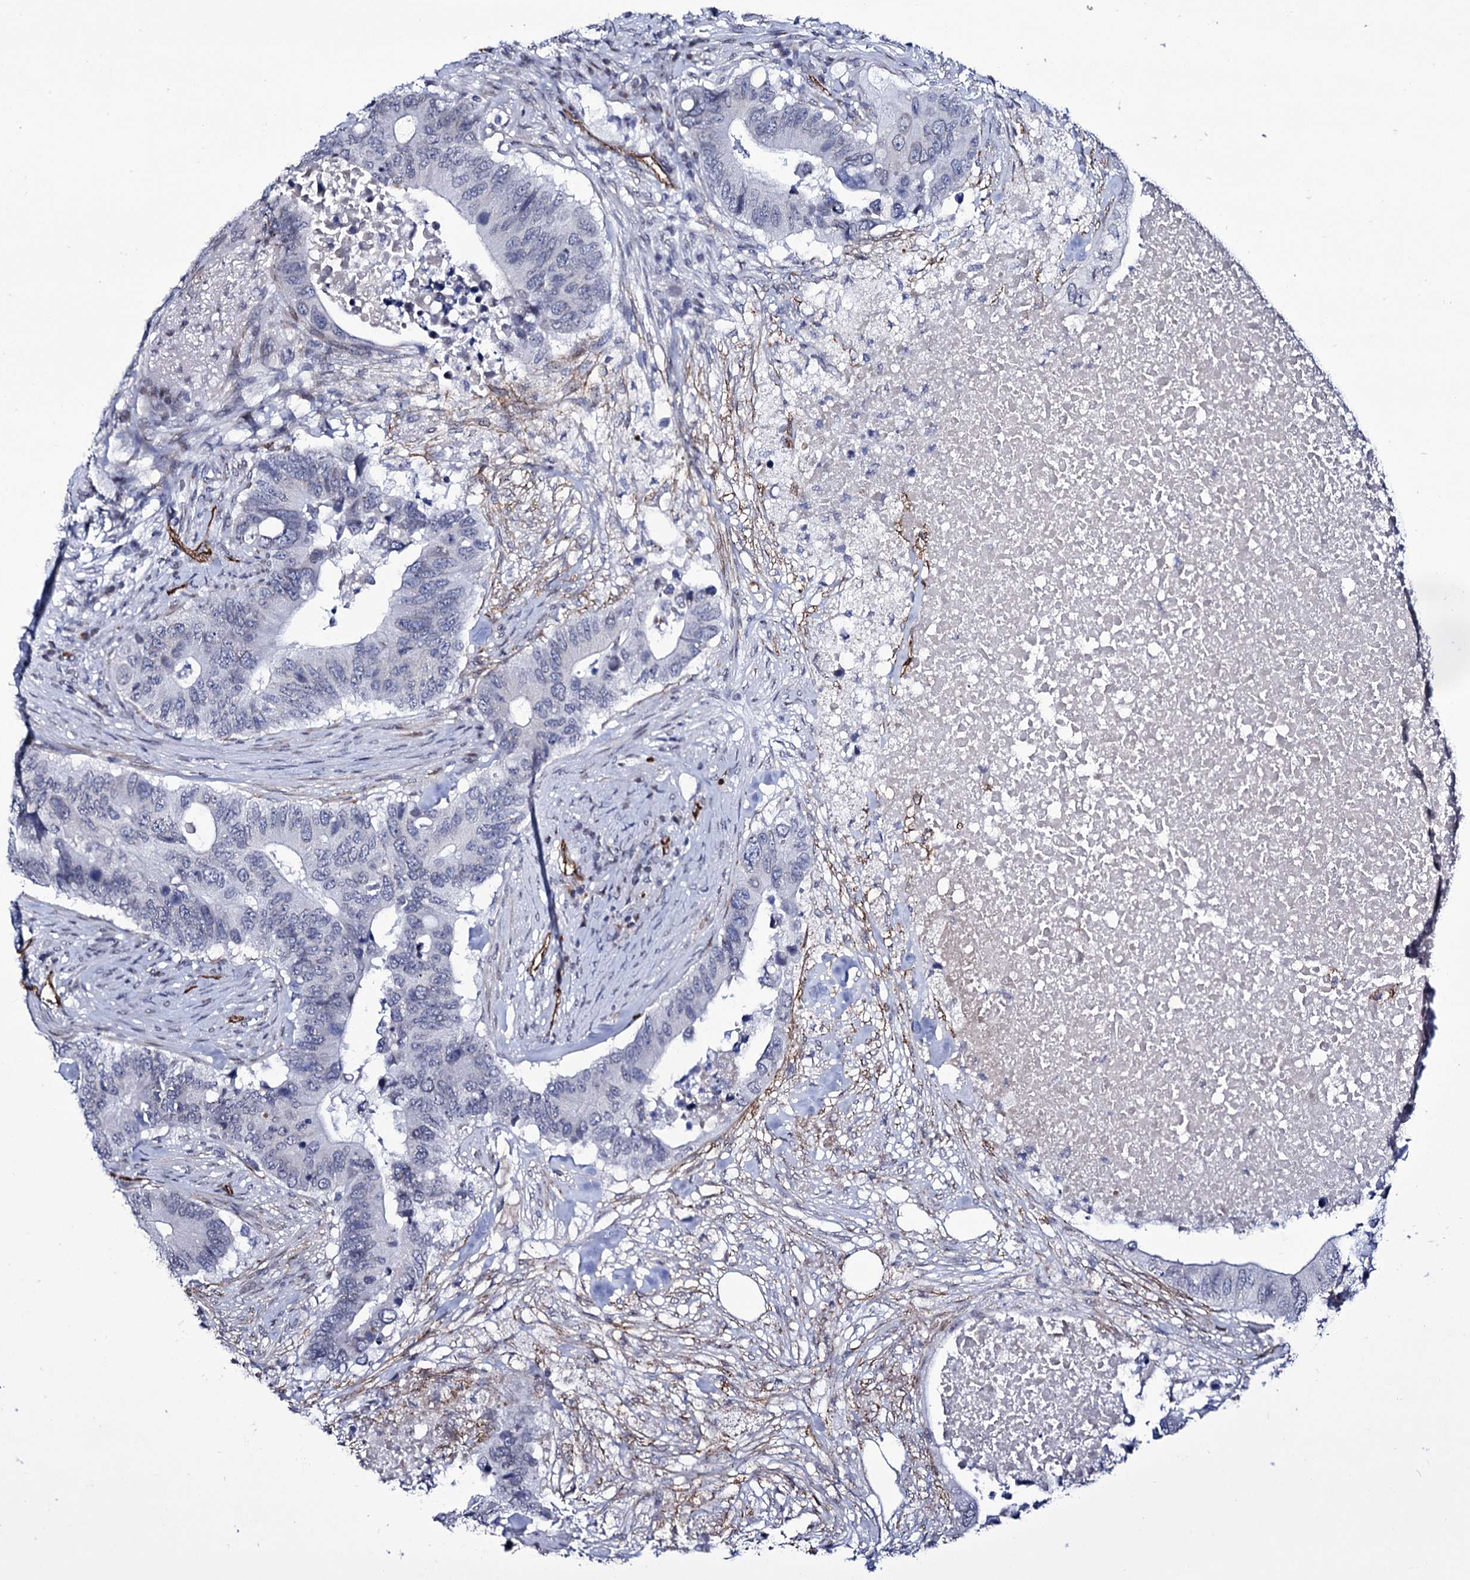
{"staining": {"intensity": "negative", "quantity": "none", "location": "none"}, "tissue": "colorectal cancer", "cell_type": "Tumor cells", "image_type": "cancer", "snomed": [{"axis": "morphology", "description": "Adenocarcinoma, NOS"}, {"axis": "topography", "description": "Colon"}], "caption": "High magnification brightfield microscopy of colorectal cancer (adenocarcinoma) stained with DAB (3,3'-diaminobenzidine) (brown) and counterstained with hematoxylin (blue): tumor cells show no significant expression.", "gene": "ZC3H12C", "patient": {"sex": "male", "age": 71}}